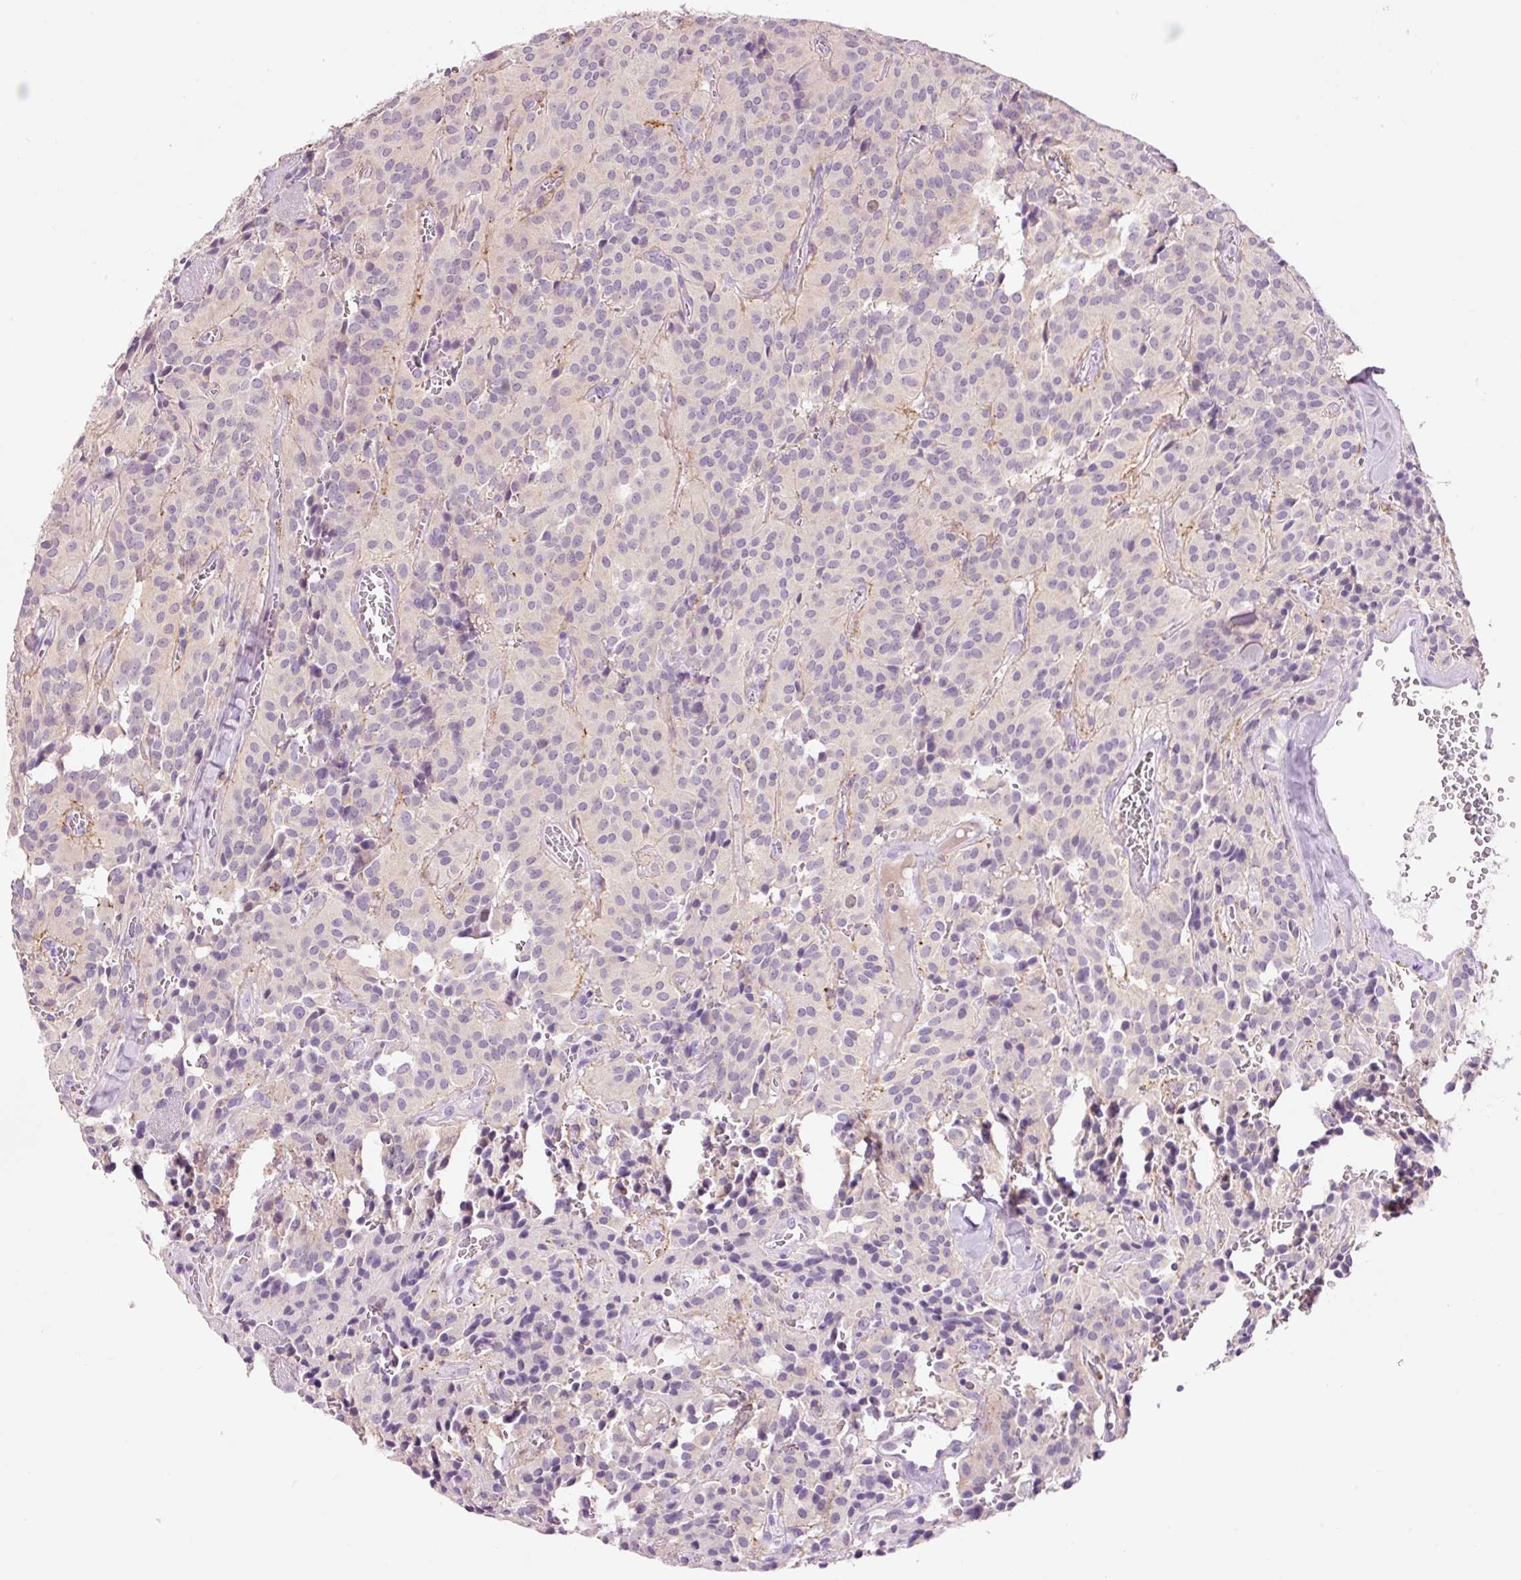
{"staining": {"intensity": "negative", "quantity": "none", "location": "none"}, "tissue": "glioma", "cell_type": "Tumor cells", "image_type": "cancer", "snomed": [{"axis": "morphology", "description": "Glioma, malignant, Low grade"}, {"axis": "topography", "description": "Brain"}], "caption": "Human glioma stained for a protein using immunohistochemistry (IHC) shows no staining in tumor cells.", "gene": "DHRS11", "patient": {"sex": "male", "age": 42}}